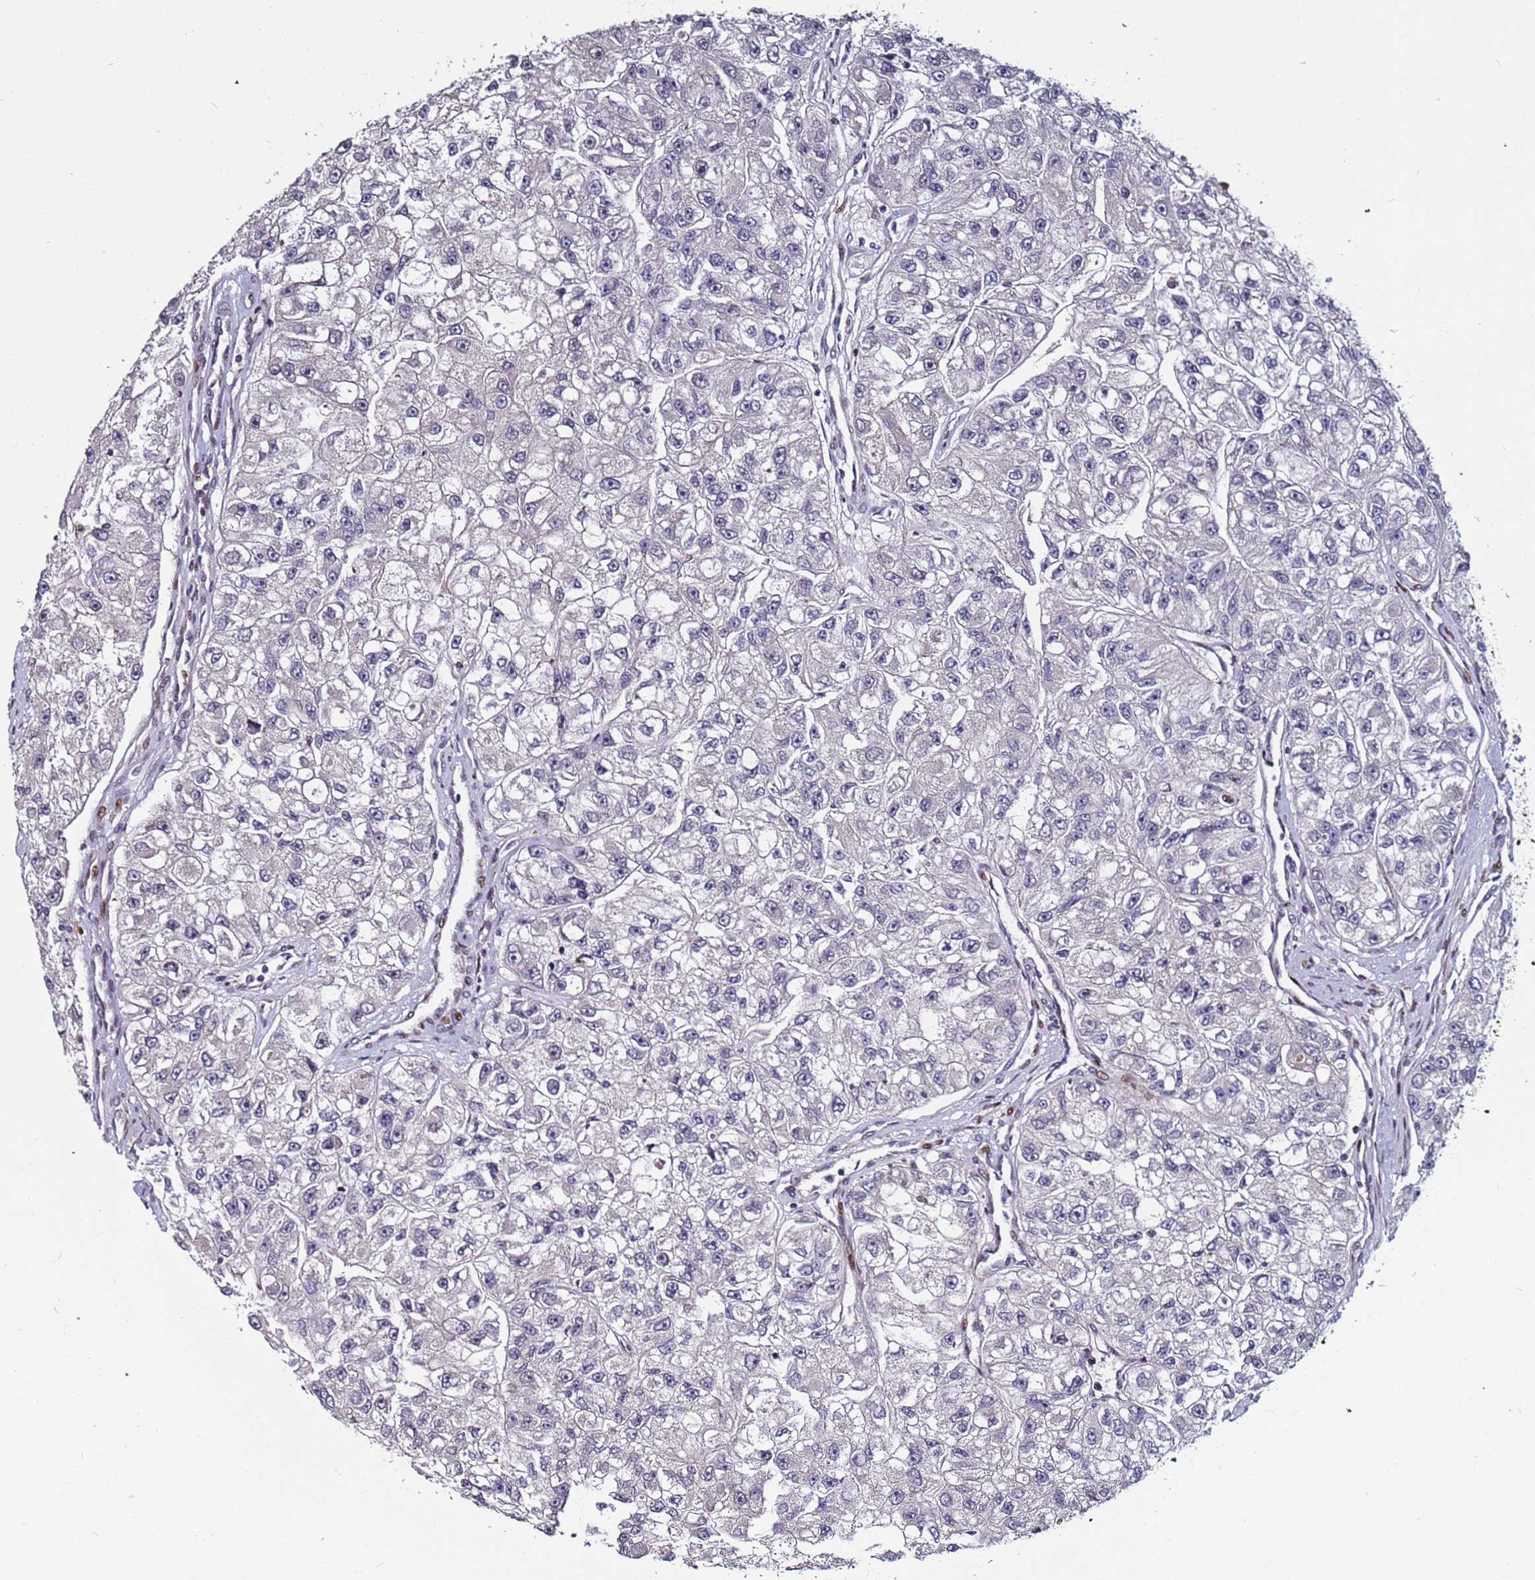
{"staining": {"intensity": "negative", "quantity": "none", "location": "none"}, "tissue": "renal cancer", "cell_type": "Tumor cells", "image_type": "cancer", "snomed": [{"axis": "morphology", "description": "Adenocarcinoma, NOS"}, {"axis": "topography", "description": "Kidney"}], "caption": "This is an immunohistochemistry (IHC) image of renal adenocarcinoma. There is no staining in tumor cells.", "gene": "WBP11", "patient": {"sex": "male", "age": 63}}